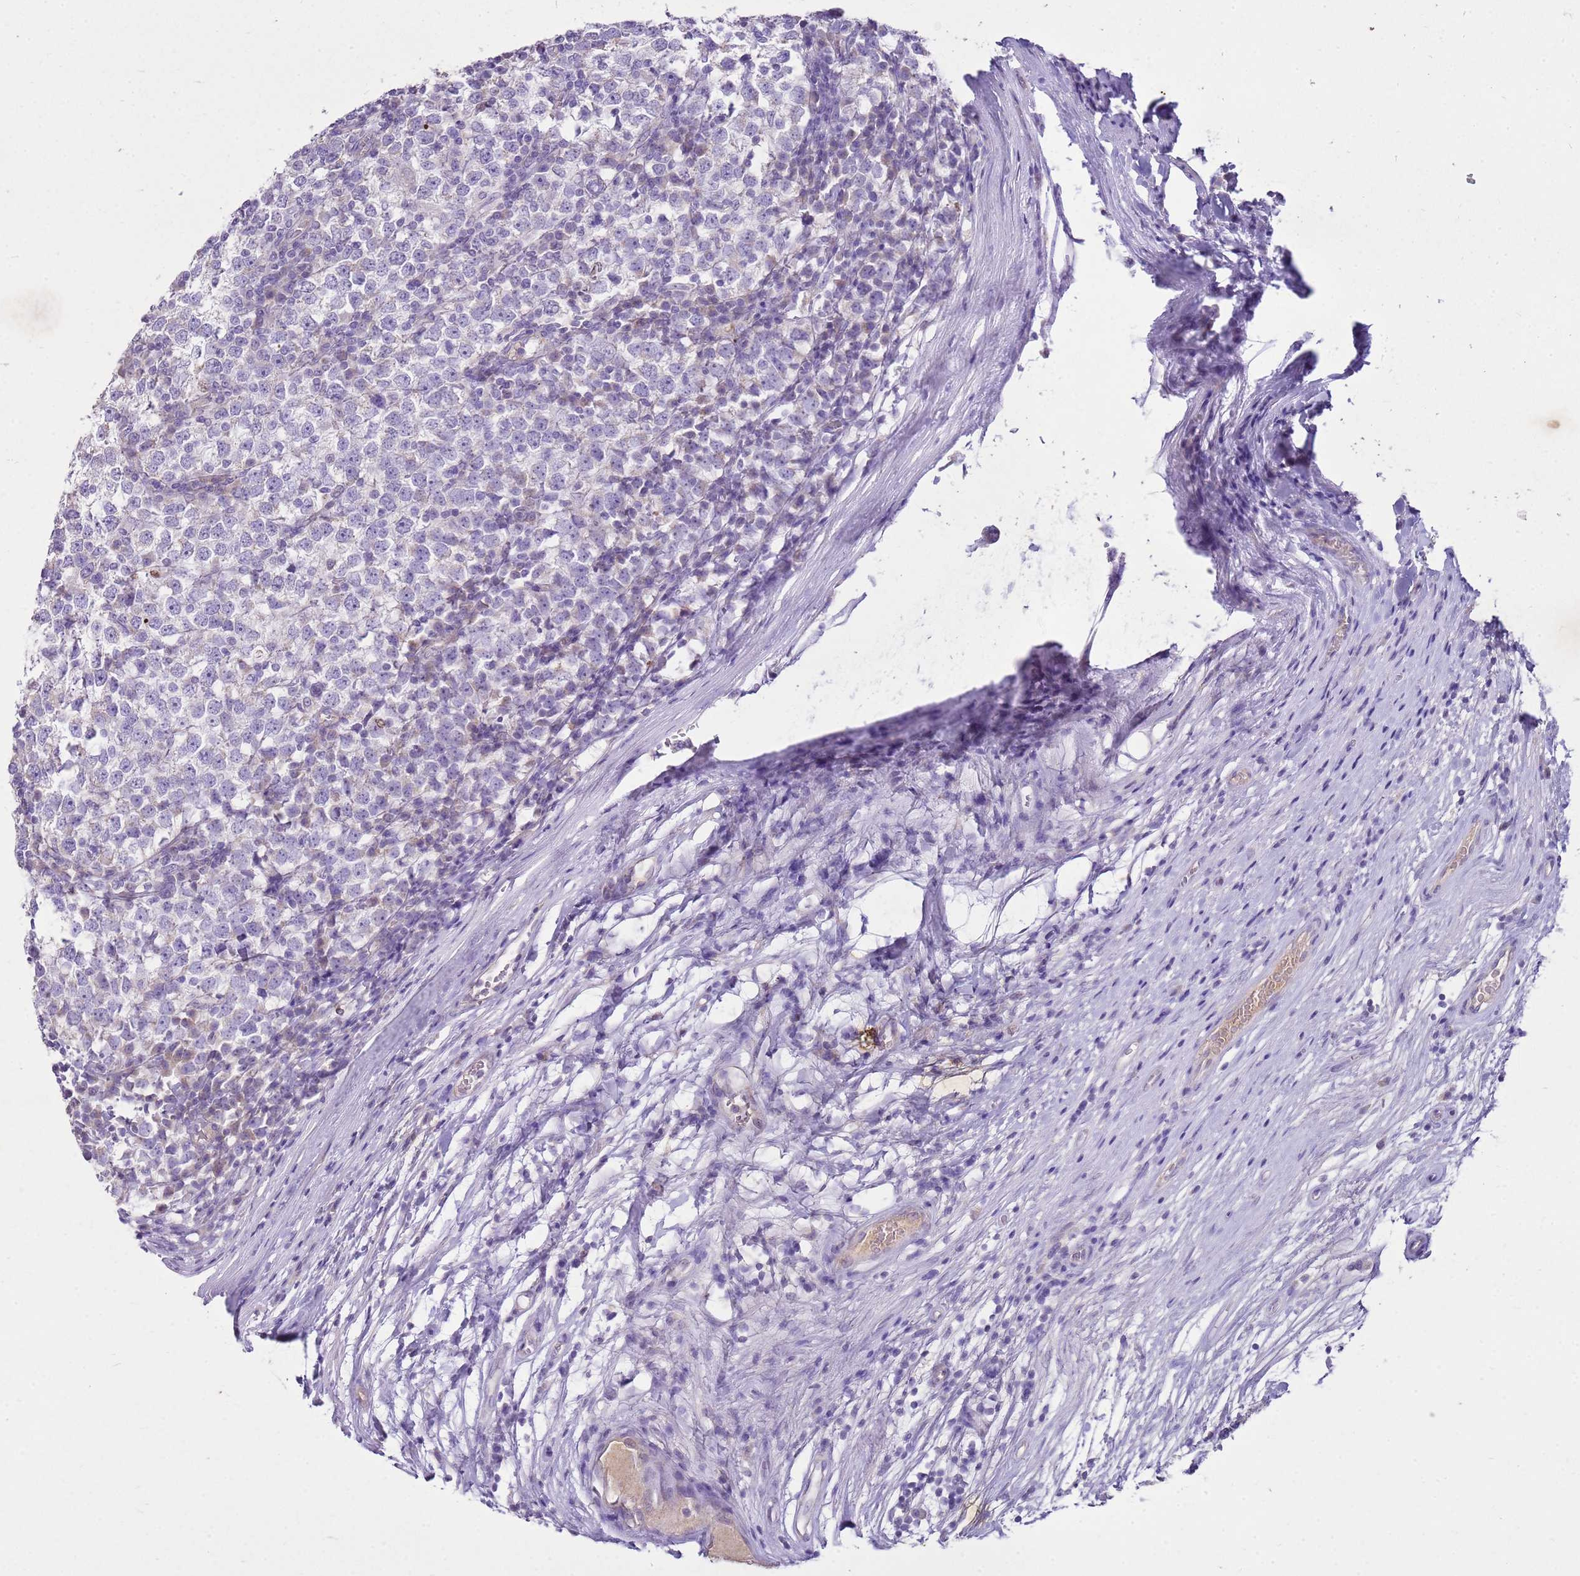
{"staining": {"intensity": "negative", "quantity": "none", "location": "none"}, "tissue": "testis cancer", "cell_type": "Tumor cells", "image_type": "cancer", "snomed": [{"axis": "morphology", "description": "Seminoma, NOS"}, {"axis": "topography", "description": "Testis"}], "caption": "The histopathology image displays no staining of tumor cells in testis cancer (seminoma).", "gene": "FABP2", "patient": {"sex": "male", "age": 65}}